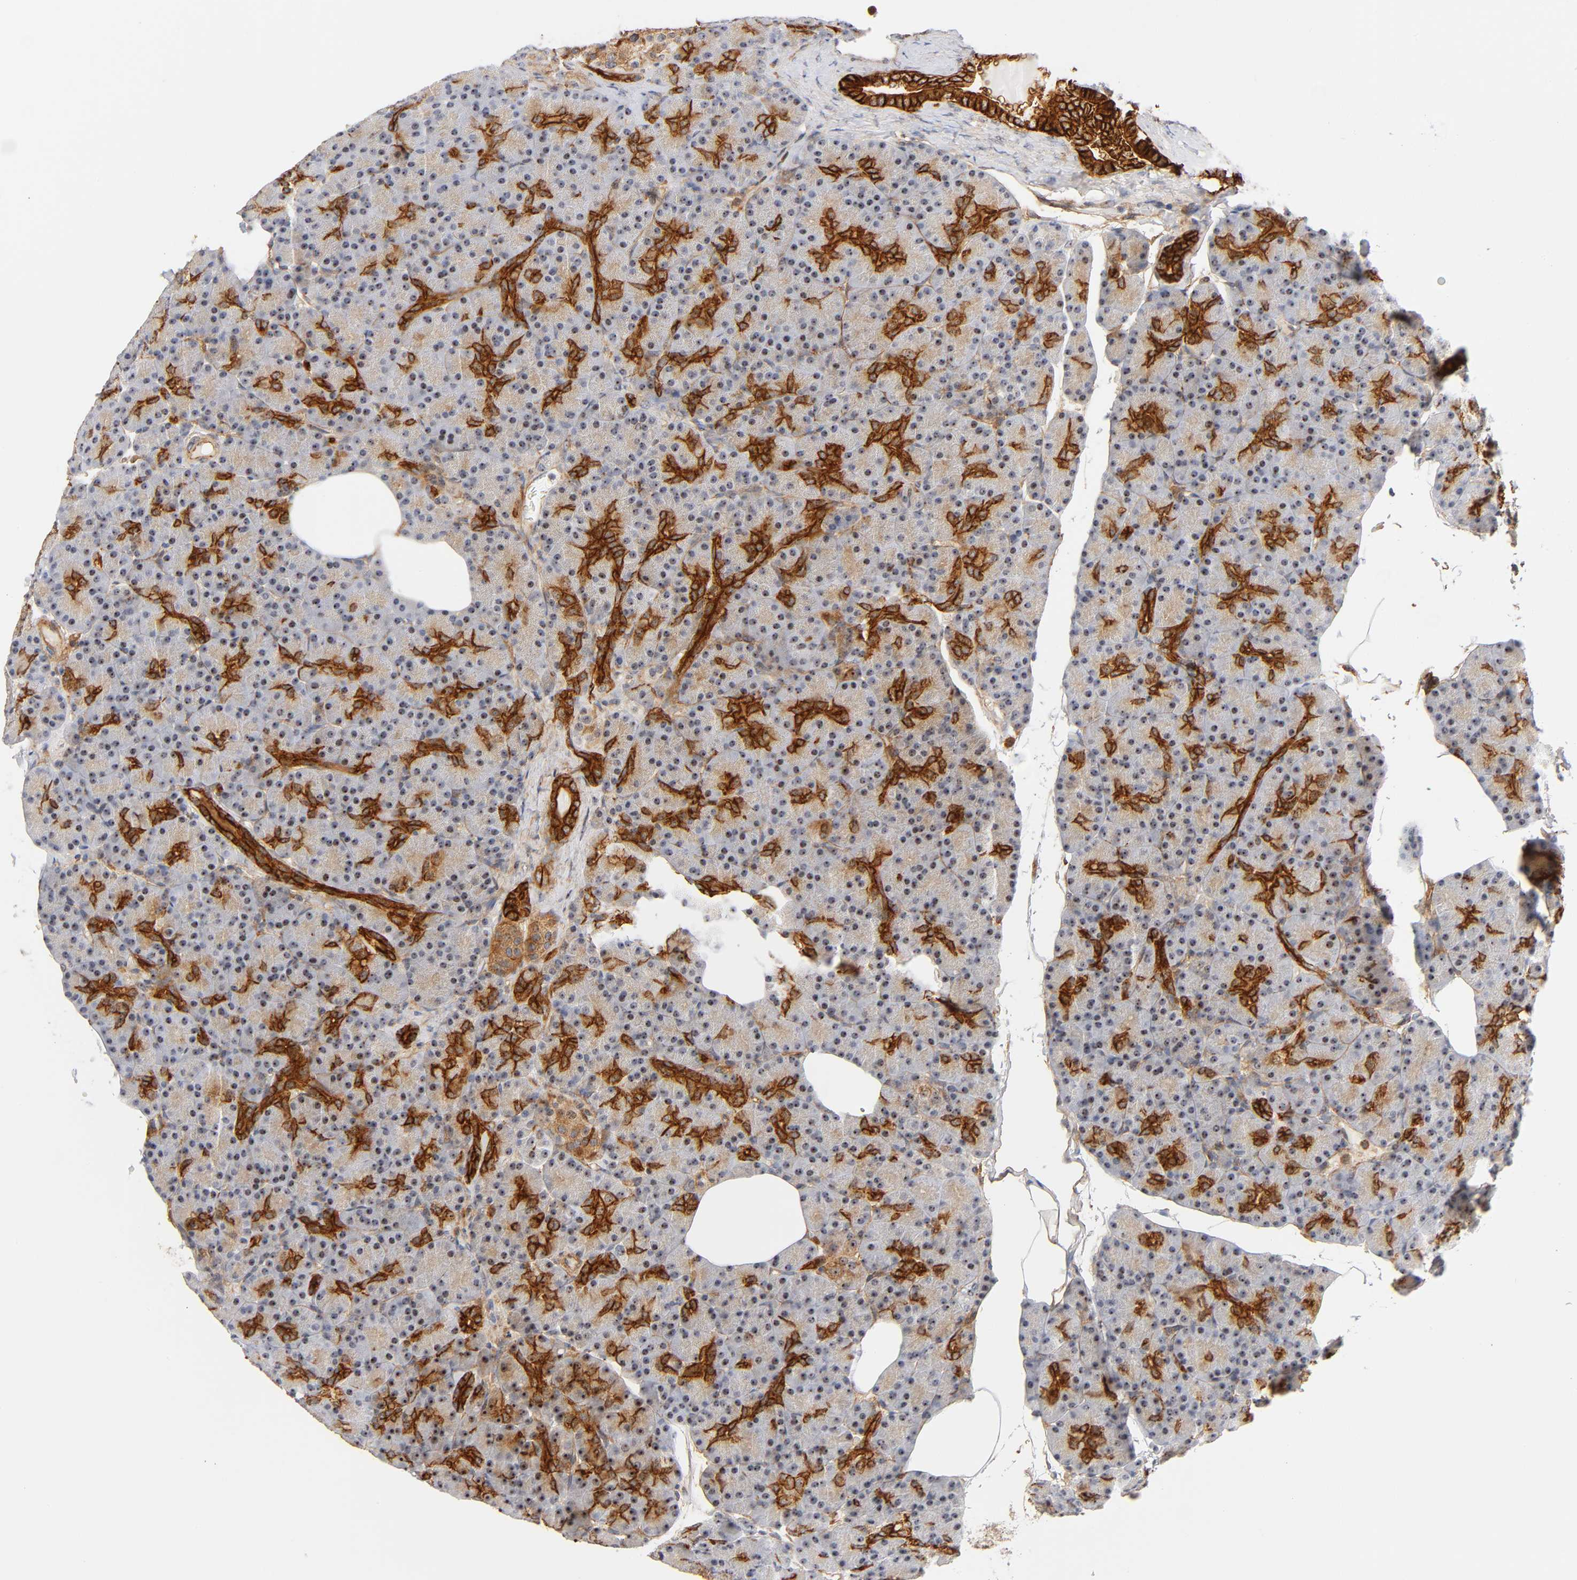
{"staining": {"intensity": "strong", "quantity": ">75%", "location": "cytoplasmic/membranous,nuclear"}, "tissue": "pancreas", "cell_type": "Exocrine glandular cells", "image_type": "normal", "snomed": [{"axis": "morphology", "description": "Normal tissue, NOS"}, {"axis": "topography", "description": "Pancreas"}], "caption": "Immunohistochemical staining of normal pancreas demonstrates high levels of strong cytoplasmic/membranous,nuclear staining in about >75% of exocrine glandular cells. (Stains: DAB (3,3'-diaminobenzidine) in brown, nuclei in blue, Microscopy: brightfield microscopy at high magnification).", "gene": "PLD1", "patient": {"sex": "female", "age": 43}}